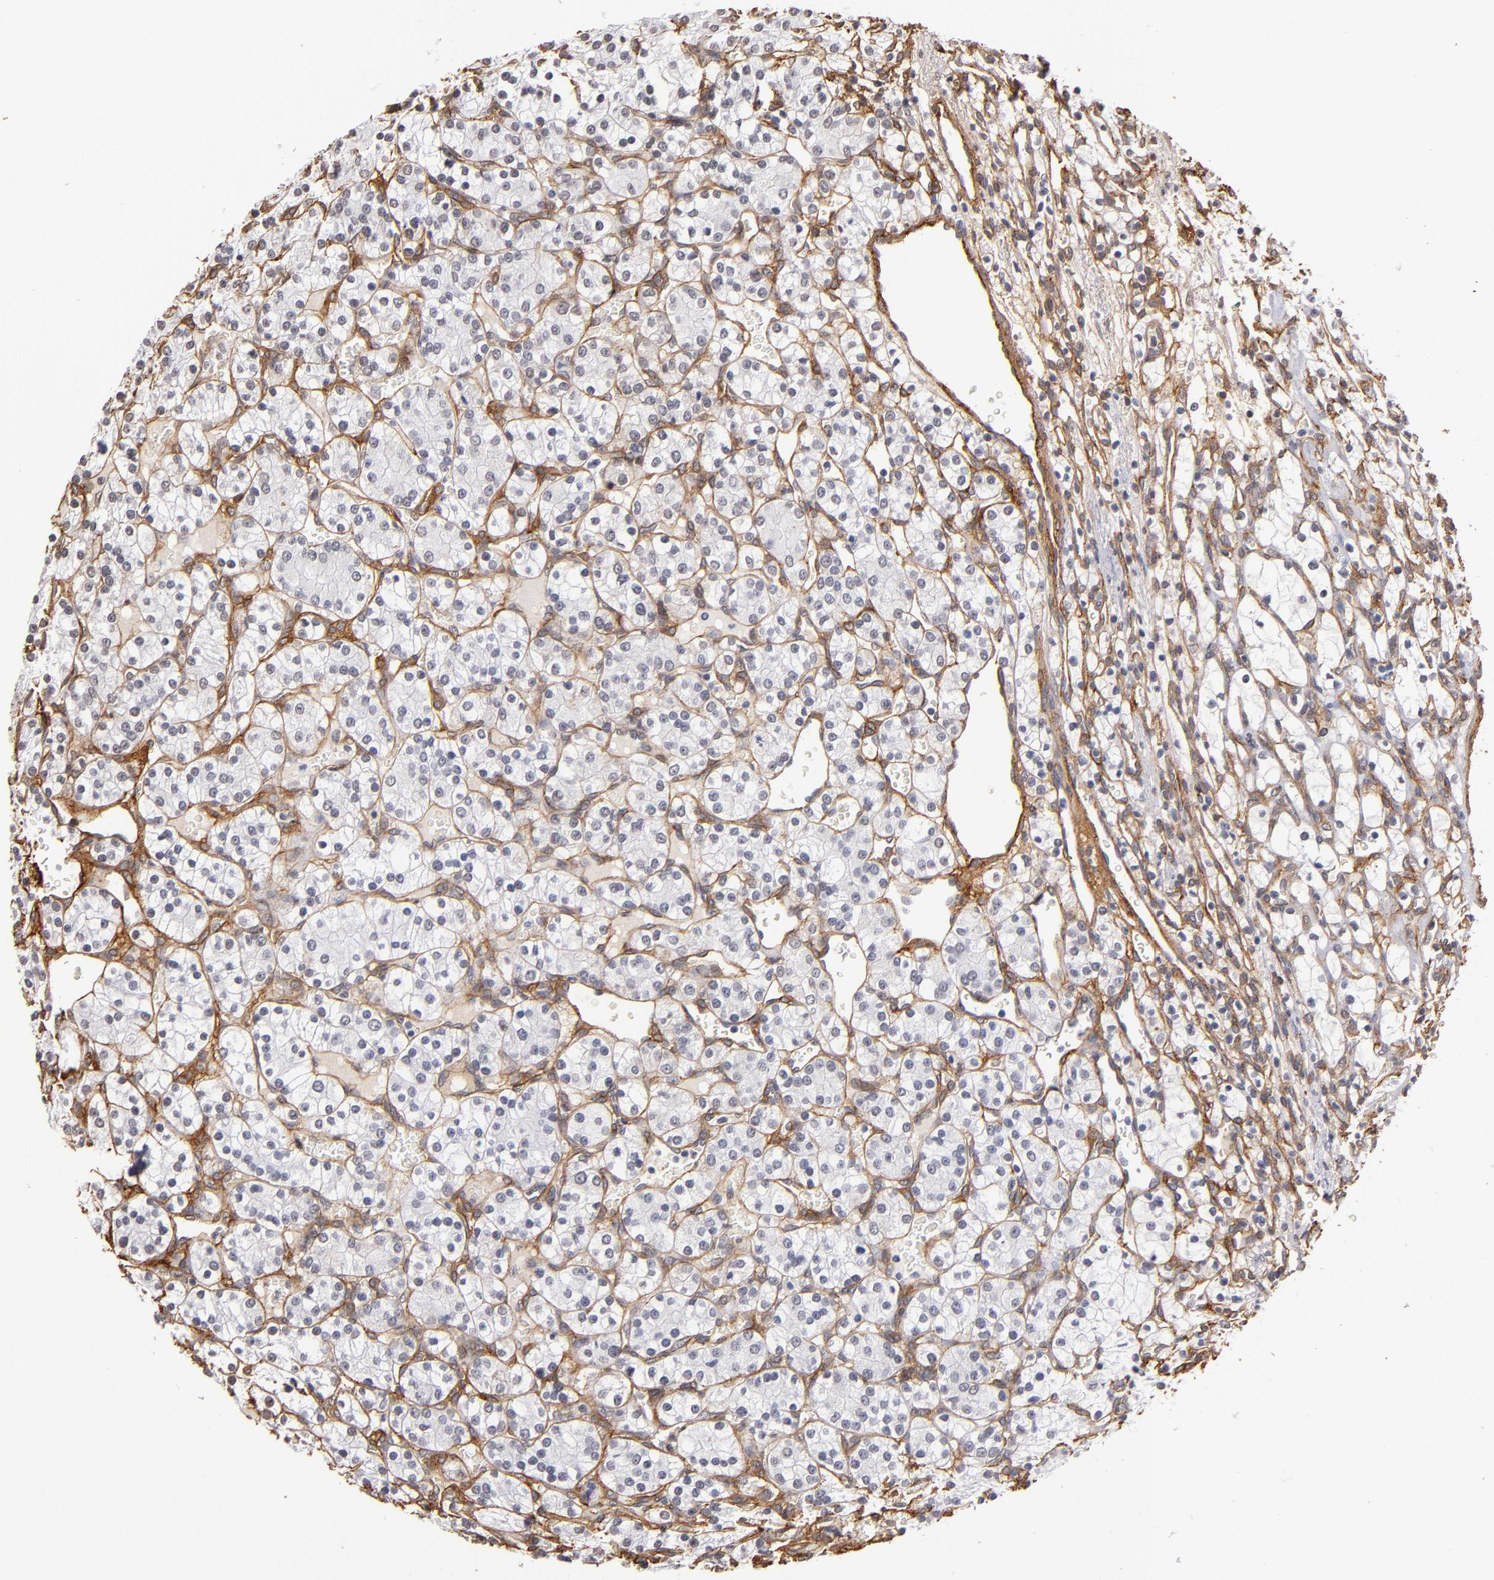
{"staining": {"intensity": "negative", "quantity": "none", "location": "none"}, "tissue": "renal cancer", "cell_type": "Tumor cells", "image_type": "cancer", "snomed": [{"axis": "morphology", "description": "Adenocarcinoma, NOS"}, {"axis": "topography", "description": "Kidney"}], "caption": "A micrograph of adenocarcinoma (renal) stained for a protein displays no brown staining in tumor cells.", "gene": "LAMC1", "patient": {"sex": "female", "age": 62}}